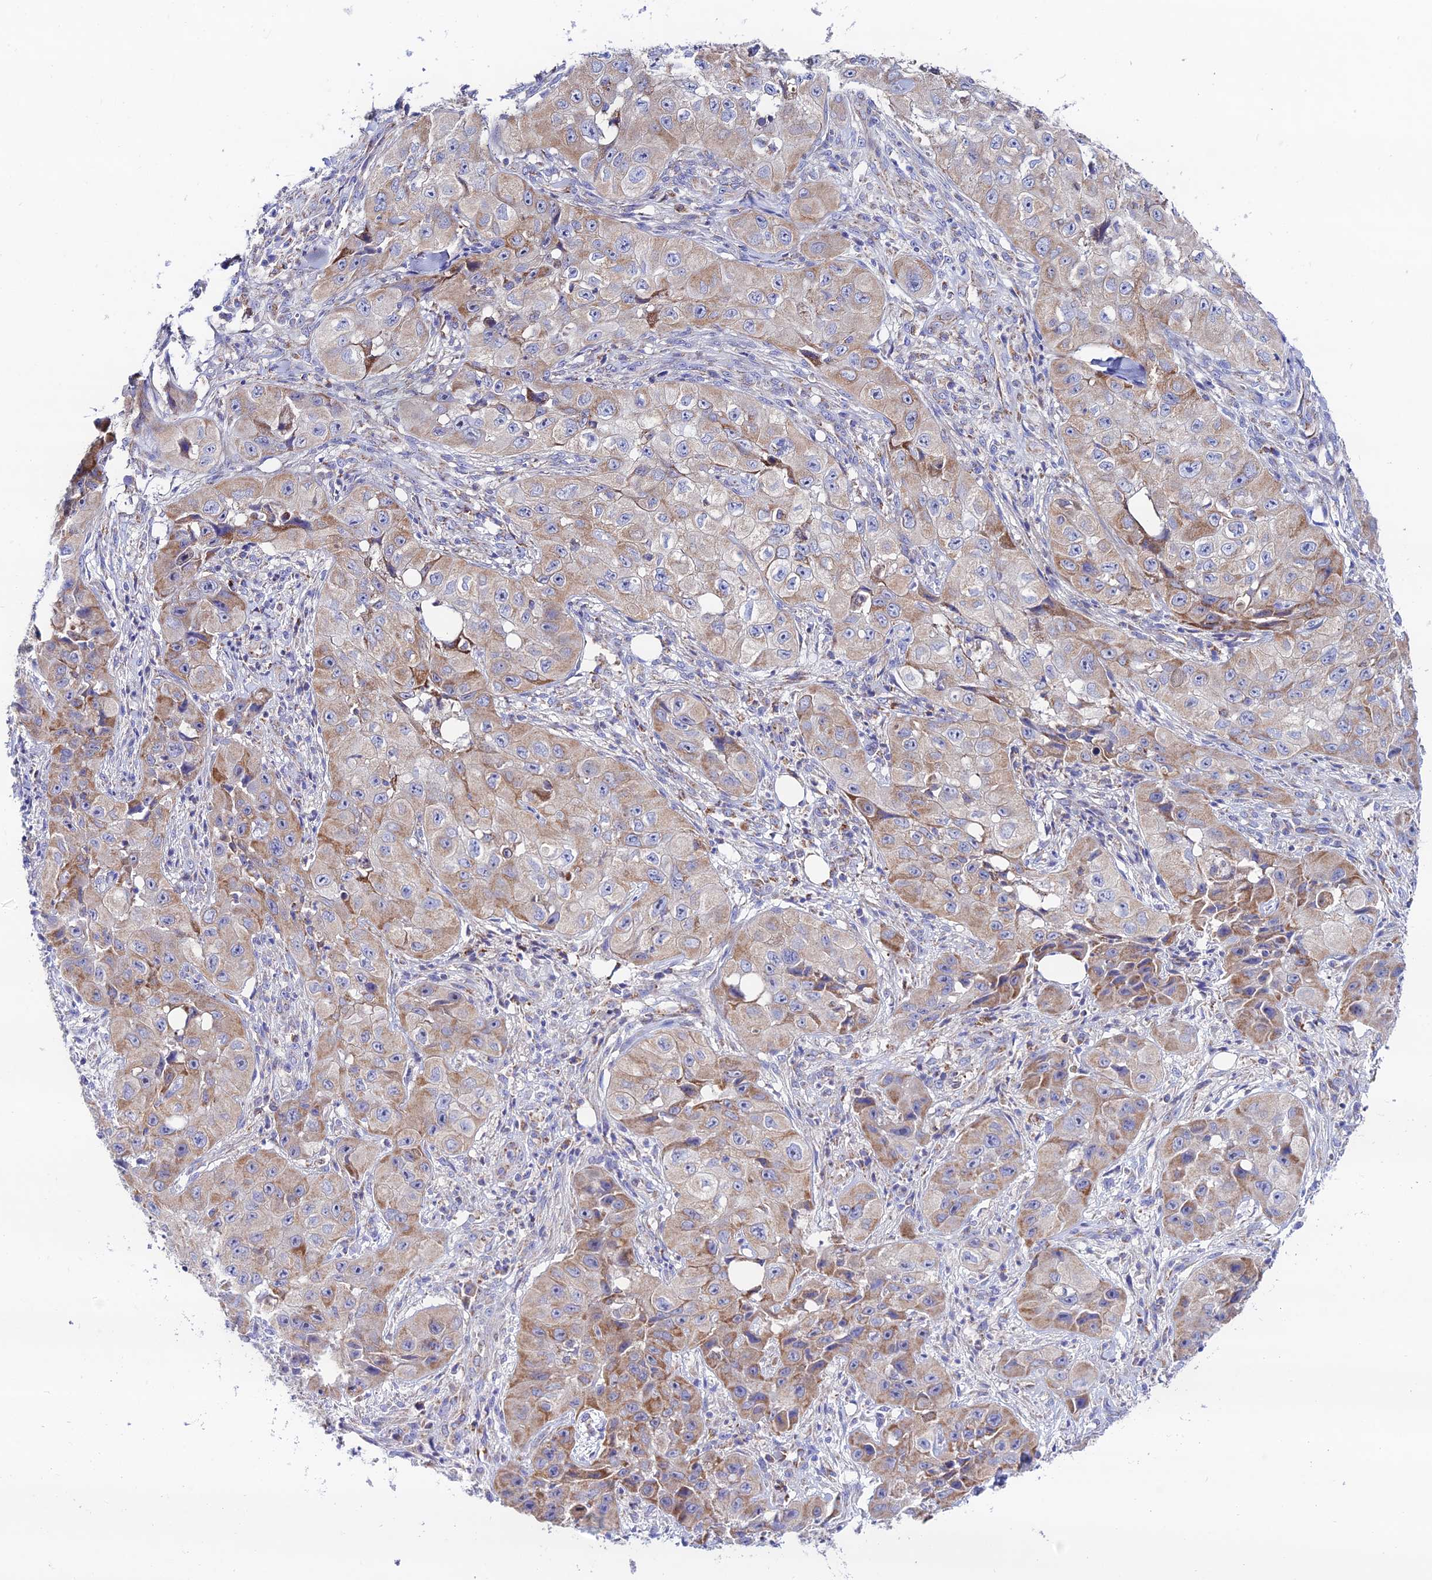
{"staining": {"intensity": "moderate", "quantity": "25%-75%", "location": "cytoplasmic/membranous"}, "tissue": "skin cancer", "cell_type": "Tumor cells", "image_type": "cancer", "snomed": [{"axis": "morphology", "description": "Squamous cell carcinoma, NOS"}, {"axis": "topography", "description": "Skin"}, {"axis": "topography", "description": "Subcutis"}], "caption": "Skin cancer tissue reveals moderate cytoplasmic/membranous expression in about 25%-75% of tumor cells", "gene": "HSDL2", "patient": {"sex": "male", "age": 73}}